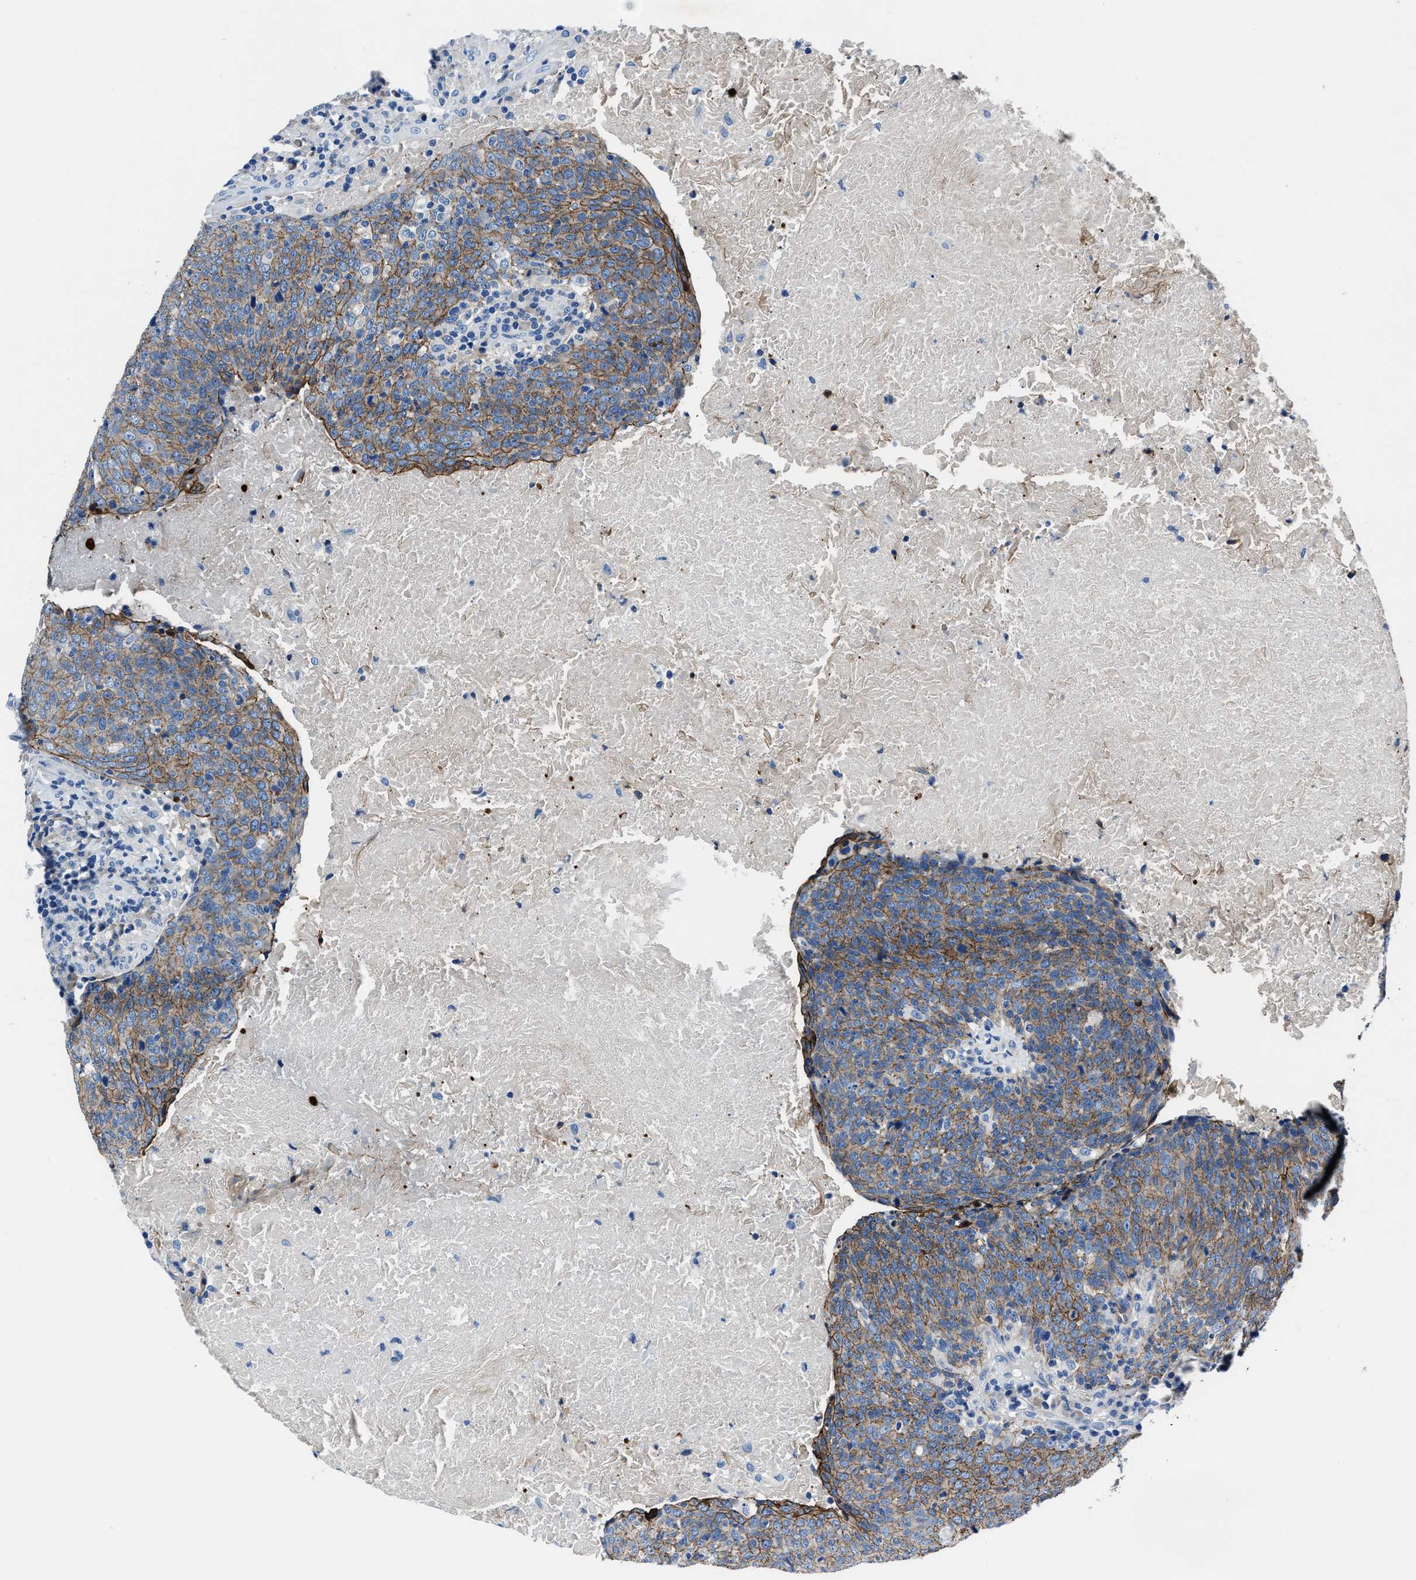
{"staining": {"intensity": "moderate", "quantity": ">75%", "location": "cytoplasmic/membranous"}, "tissue": "head and neck cancer", "cell_type": "Tumor cells", "image_type": "cancer", "snomed": [{"axis": "morphology", "description": "Squamous cell carcinoma, NOS"}, {"axis": "morphology", "description": "Squamous cell carcinoma, metastatic, NOS"}, {"axis": "topography", "description": "Lymph node"}, {"axis": "topography", "description": "Head-Neck"}], "caption": "Head and neck squamous cell carcinoma was stained to show a protein in brown. There is medium levels of moderate cytoplasmic/membranous expression in approximately >75% of tumor cells.", "gene": "LMO7", "patient": {"sex": "male", "age": 62}}